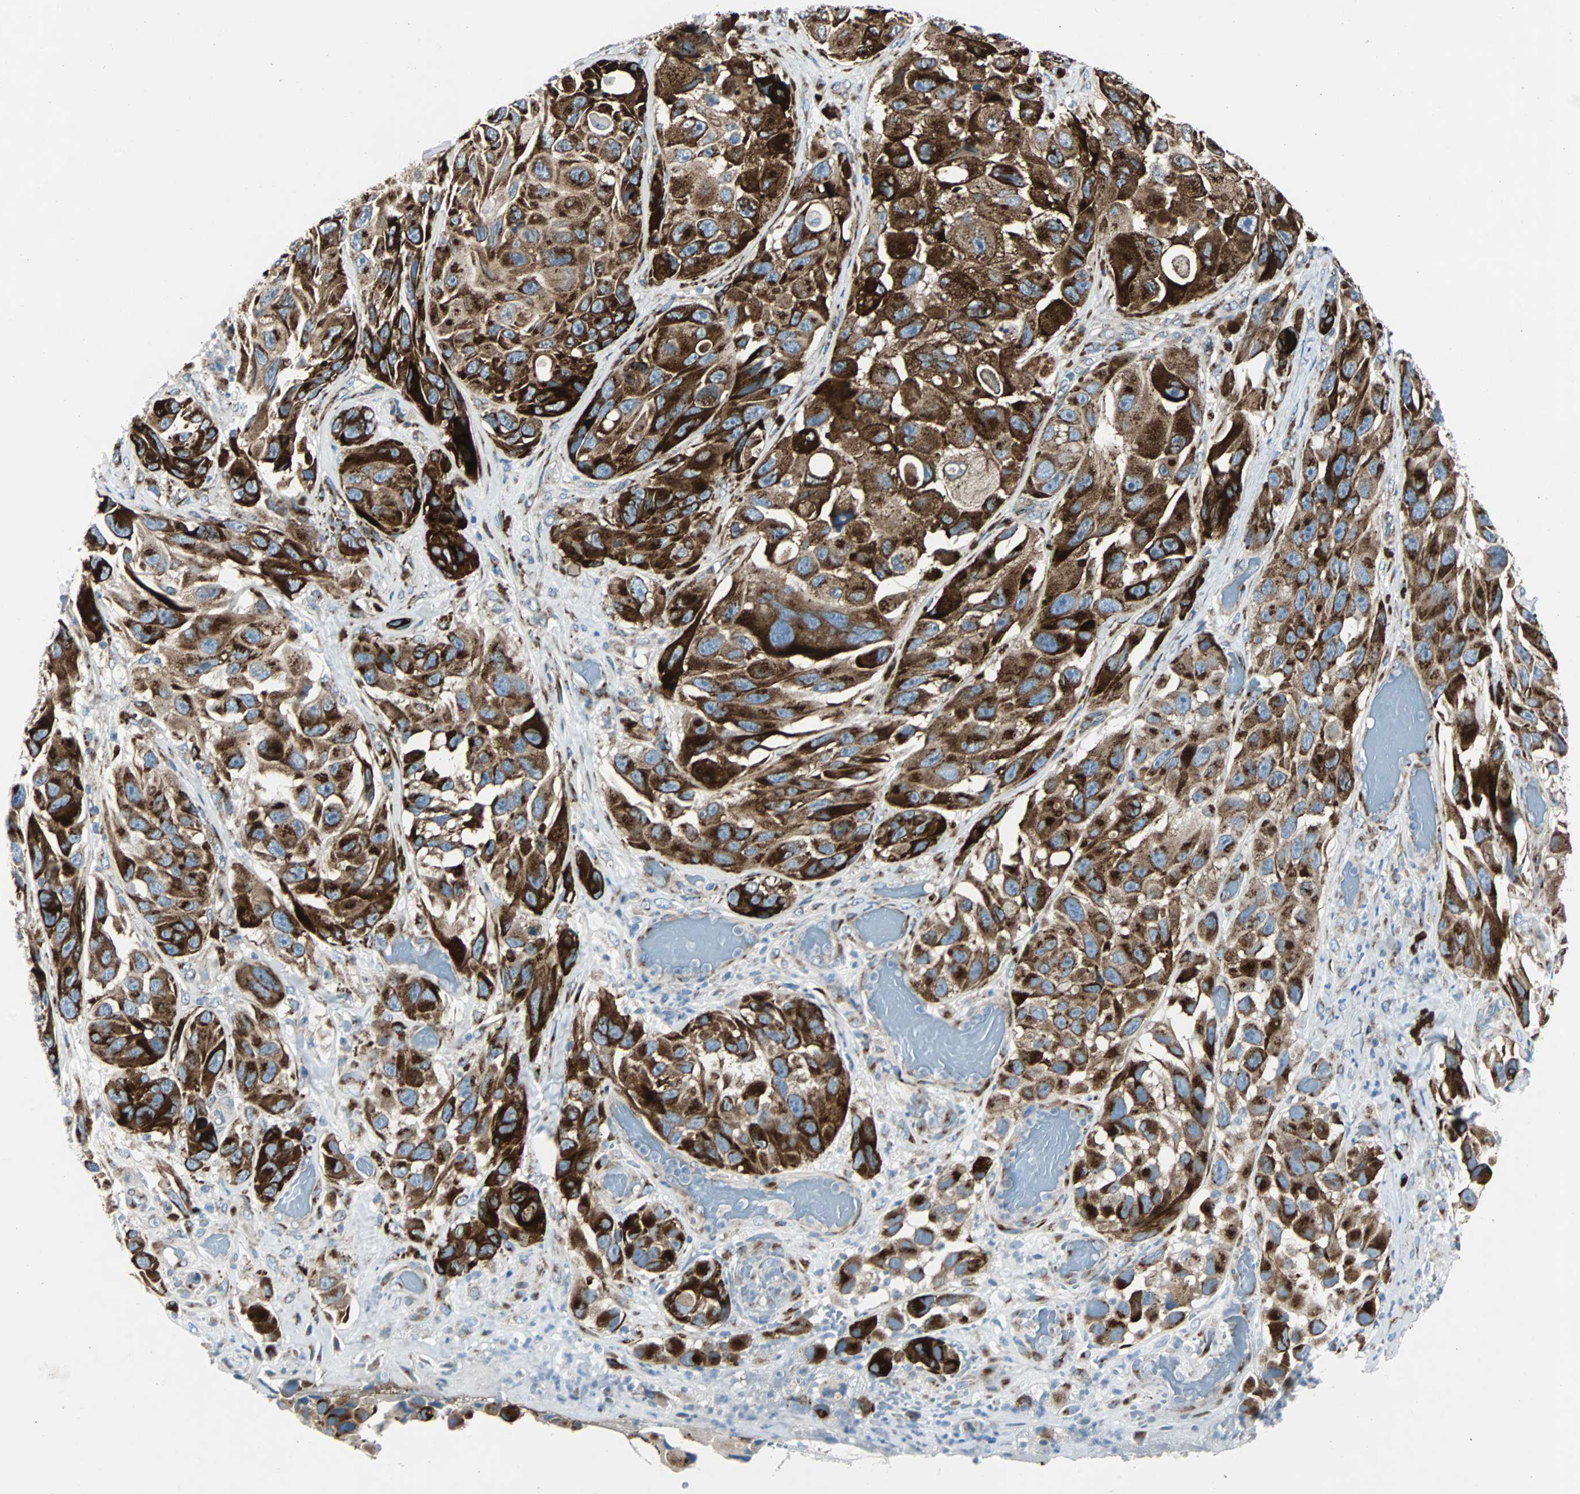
{"staining": {"intensity": "strong", "quantity": ">75%", "location": "cytoplasmic/membranous"}, "tissue": "melanoma", "cell_type": "Tumor cells", "image_type": "cancer", "snomed": [{"axis": "morphology", "description": "Malignant melanoma, NOS"}, {"axis": "topography", "description": "Skin"}], "caption": "Protein staining of melanoma tissue displays strong cytoplasmic/membranous staining in approximately >75% of tumor cells.", "gene": "BBC3", "patient": {"sex": "female", "age": 73}}